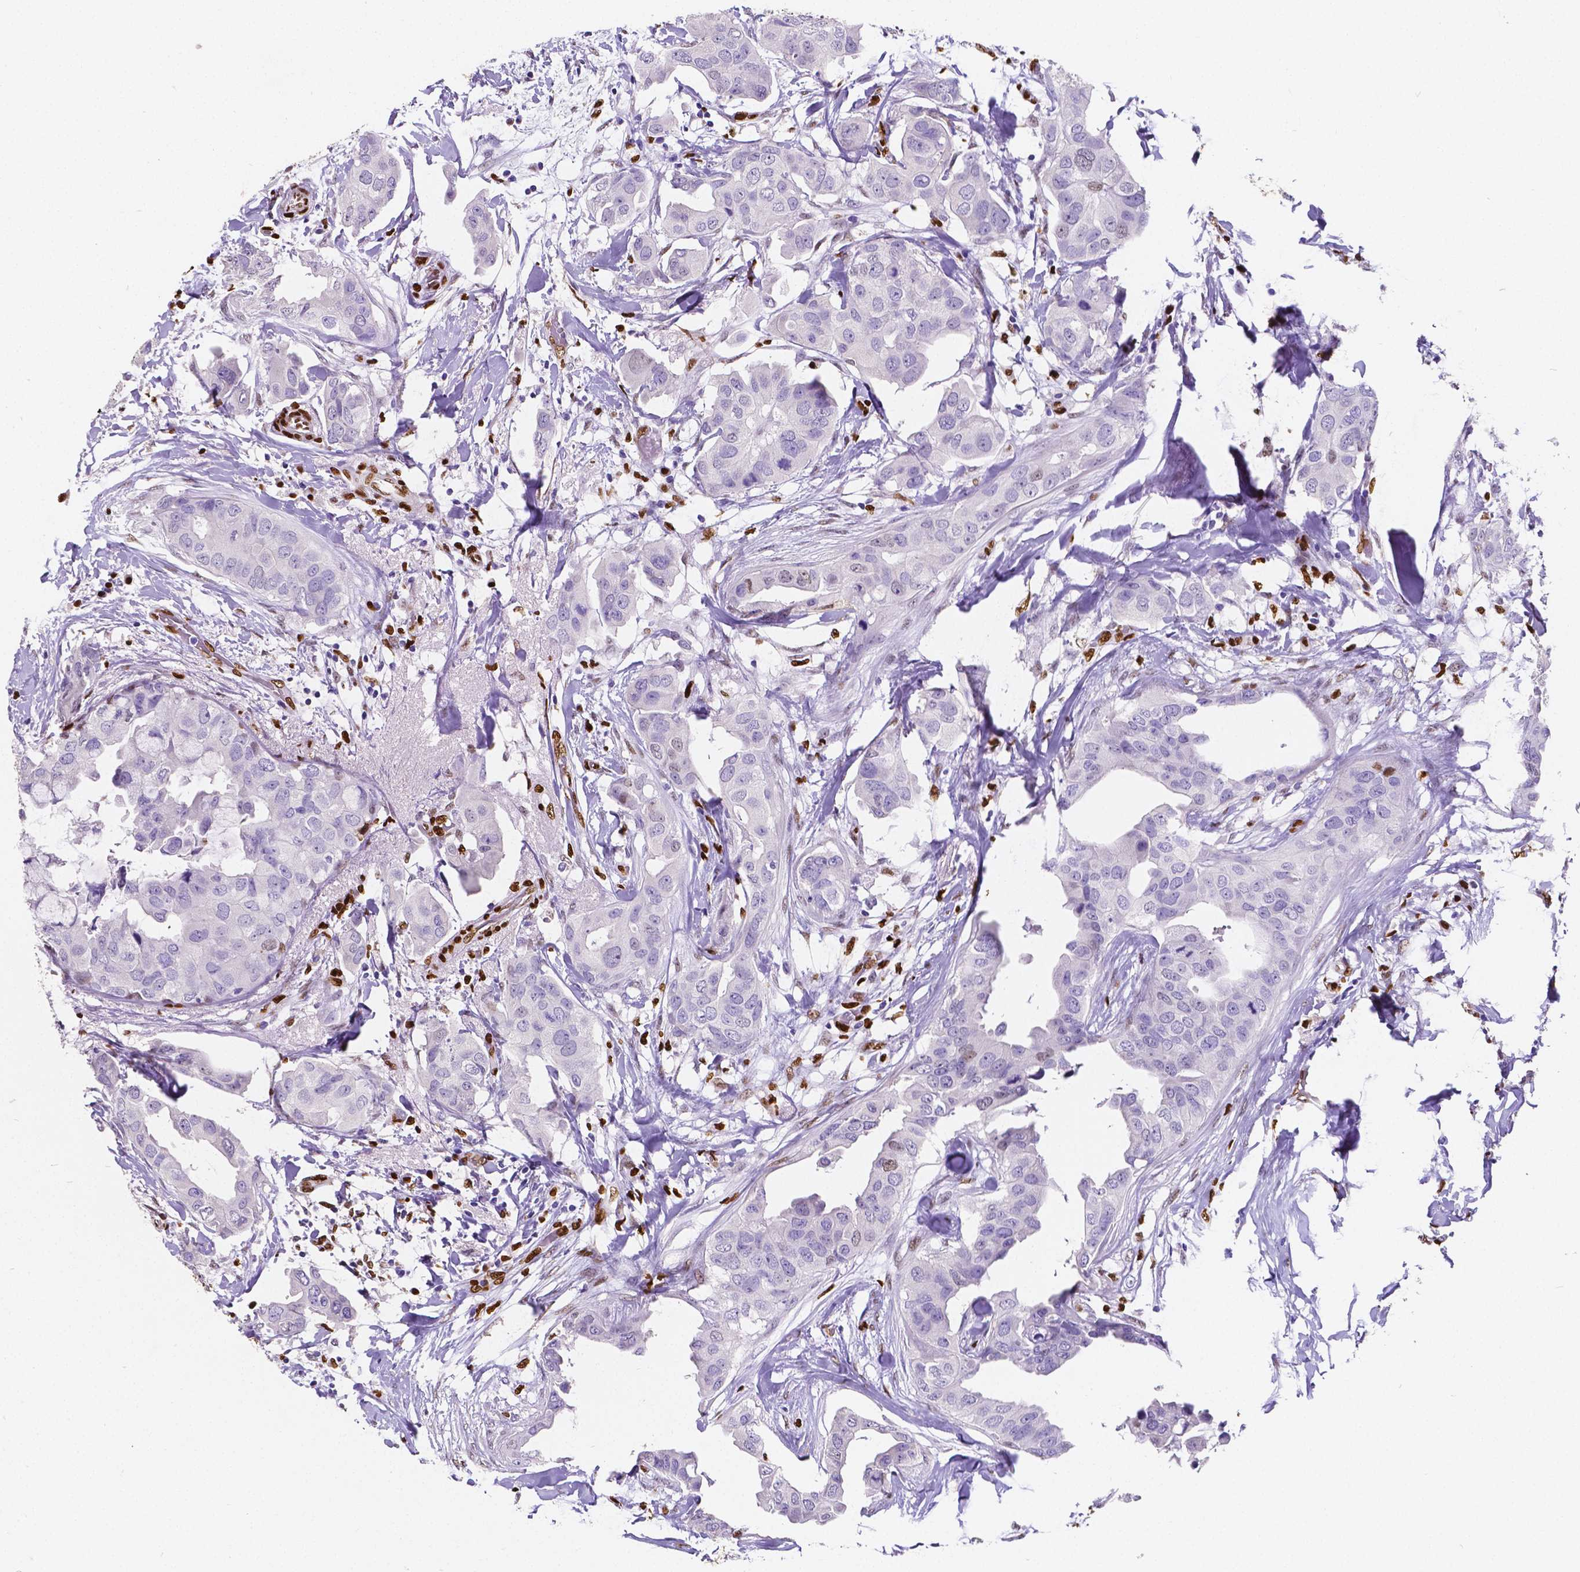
{"staining": {"intensity": "negative", "quantity": "none", "location": "none"}, "tissue": "breast cancer", "cell_type": "Tumor cells", "image_type": "cancer", "snomed": [{"axis": "morphology", "description": "Normal tissue, NOS"}, {"axis": "morphology", "description": "Duct carcinoma"}, {"axis": "topography", "description": "Breast"}], "caption": "Human breast intraductal carcinoma stained for a protein using immunohistochemistry (IHC) demonstrates no positivity in tumor cells.", "gene": "MEF2C", "patient": {"sex": "female", "age": 40}}